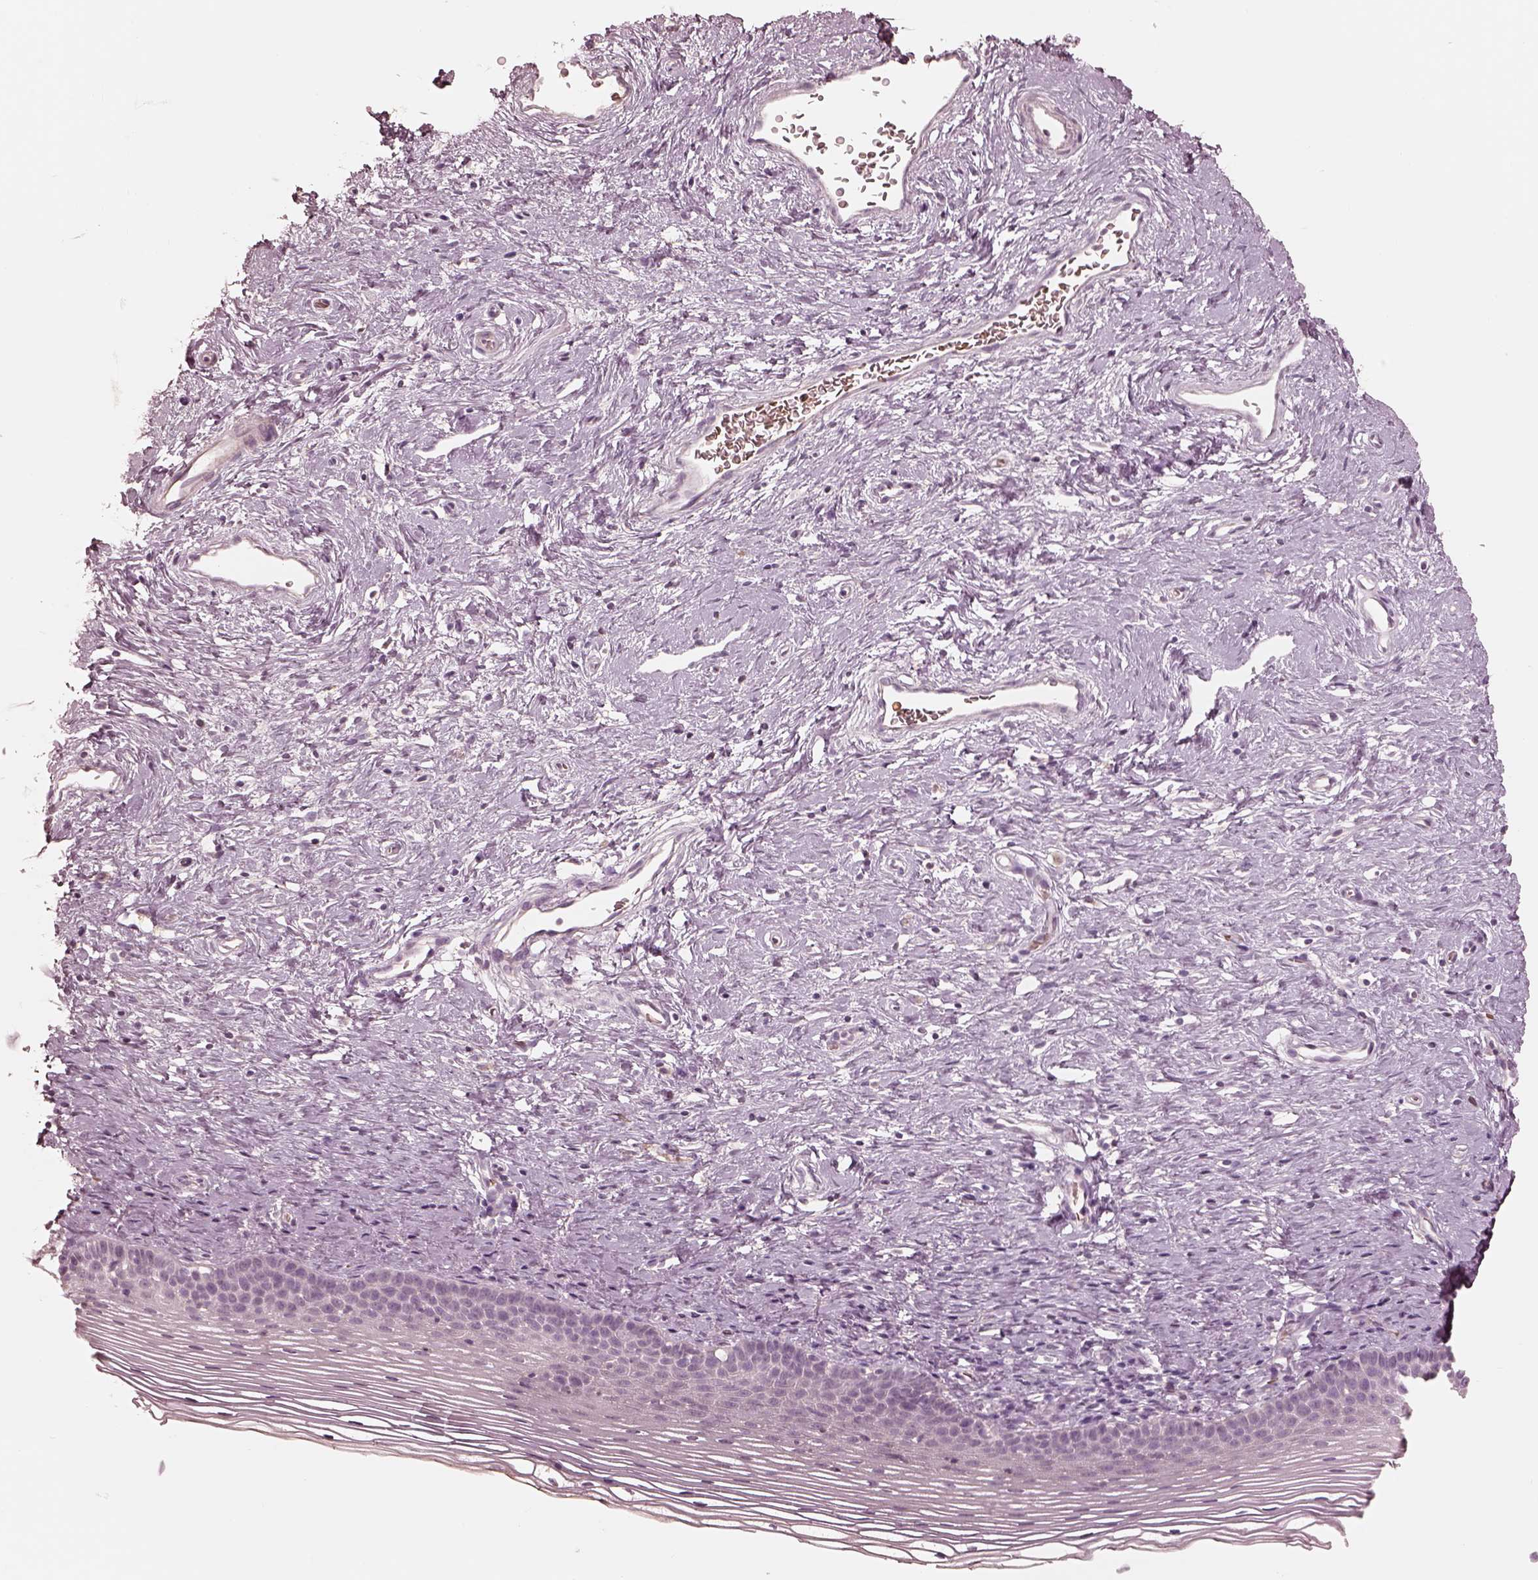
{"staining": {"intensity": "negative", "quantity": "none", "location": "none"}, "tissue": "cervix", "cell_type": "Glandular cells", "image_type": "normal", "snomed": [{"axis": "morphology", "description": "Normal tissue, NOS"}, {"axis": "topography", "description": "Cervix"}], "caption": "Immunohistochemical staining of unremarkable human cervix exhibits no significant positivity in glandular cells. (DAB (3,3'-diaminobenzidine) immunohistochemistry (IHC), high magnification).", "gene": "ANKLE1", "patient": {"sex": "female", "age": 39}}